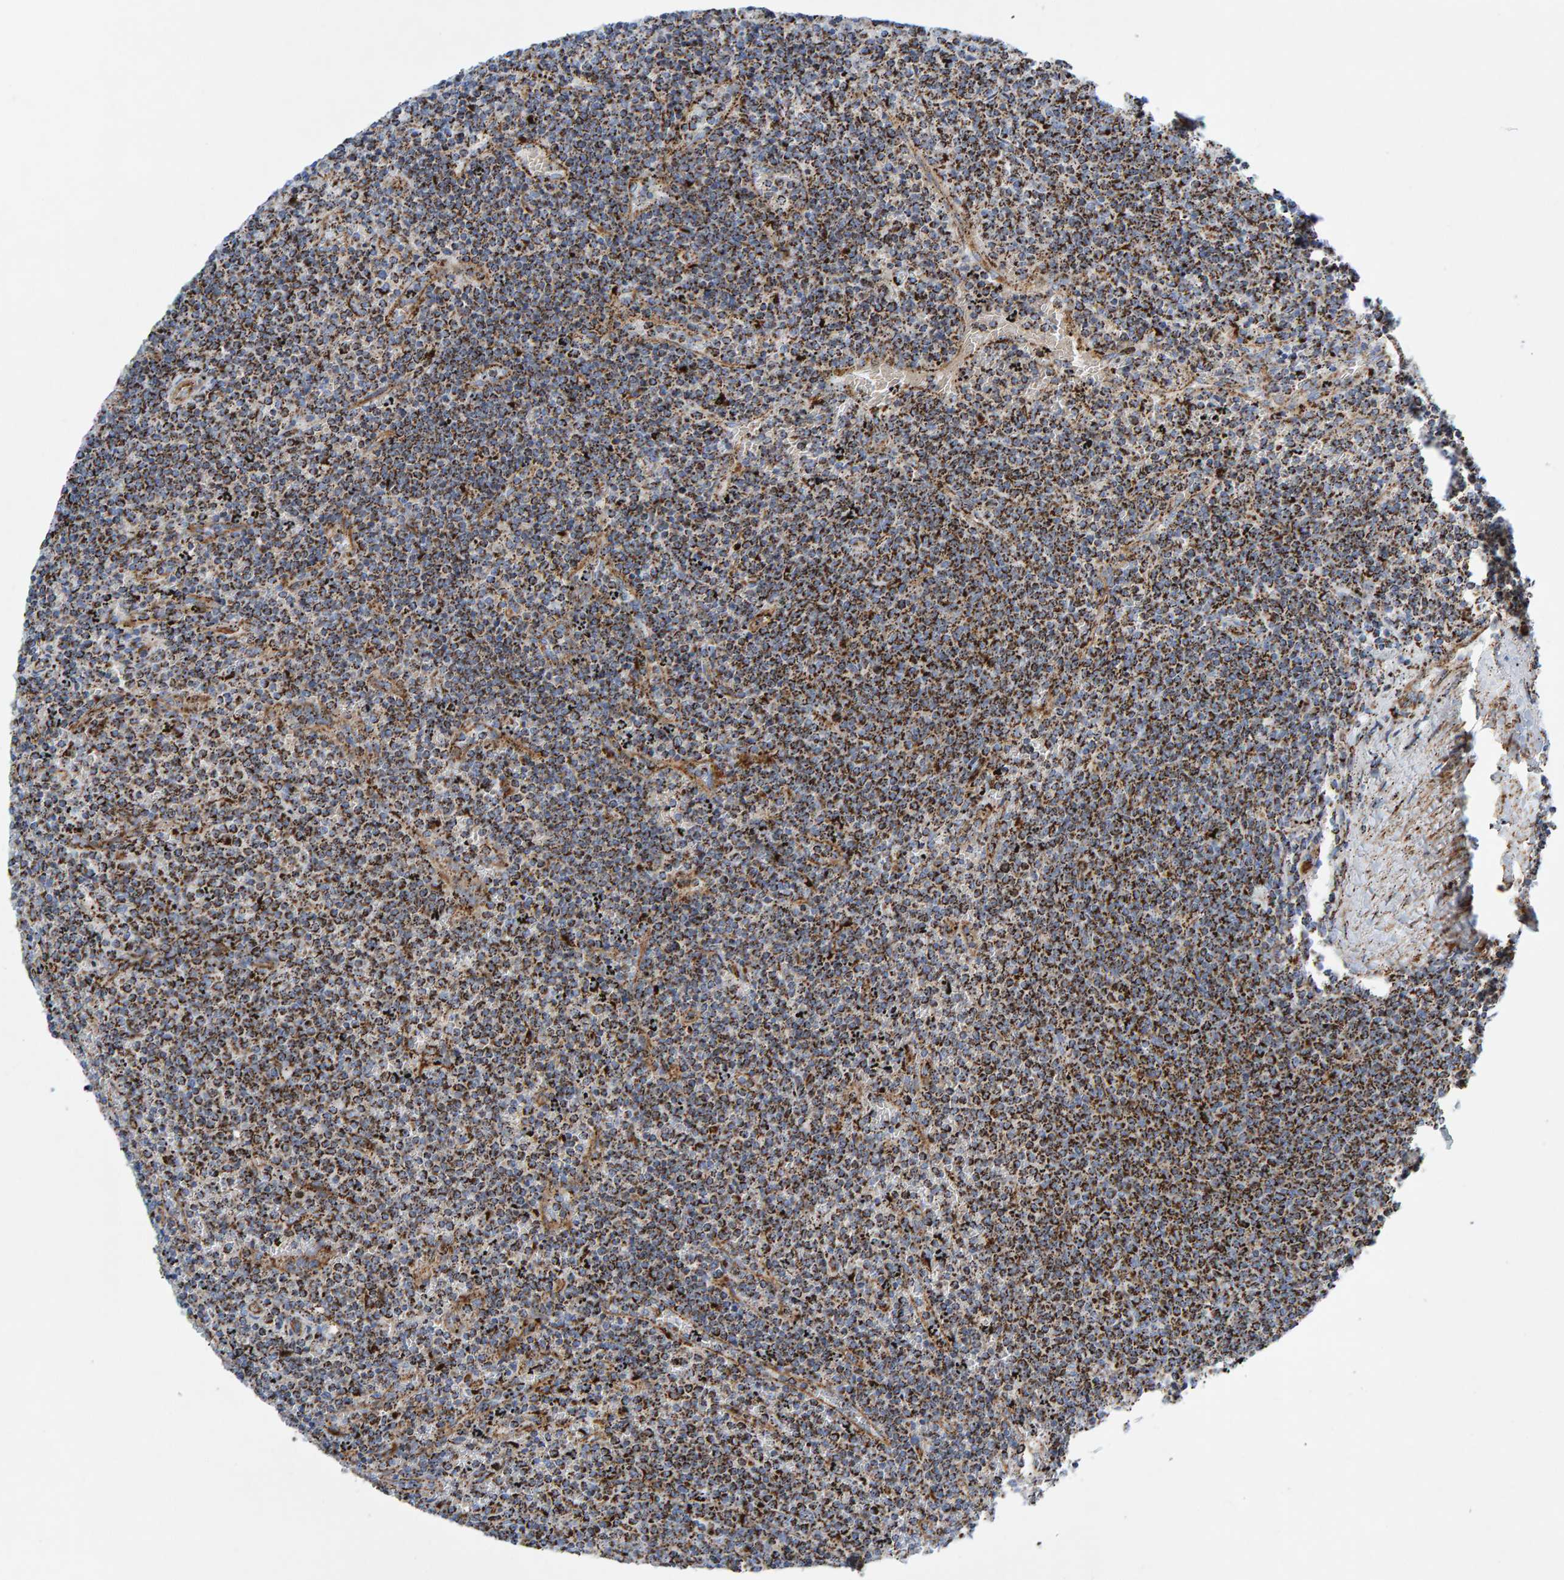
{"staining": {"intensity": "strong", "quantity": ">75%", "location": "cytoplasmic/membranous"}, "tissue": "lymphoma", "cell_type": "Tumor cells", "image_type": "cancer", "snomed": [{"axis": "morphology", "description": "Malignant lymphoma, non-Hodgkin's type, Low grade"}, {"axis": "topography", "description": "Spleen"}], "caption": "An image of lymphoma stained for a protein shows strong cytoplasmic/membranous brown staining in tumor cells.", "gene": "GGTA1", "patient": {"sex": "female", "age": 50}}